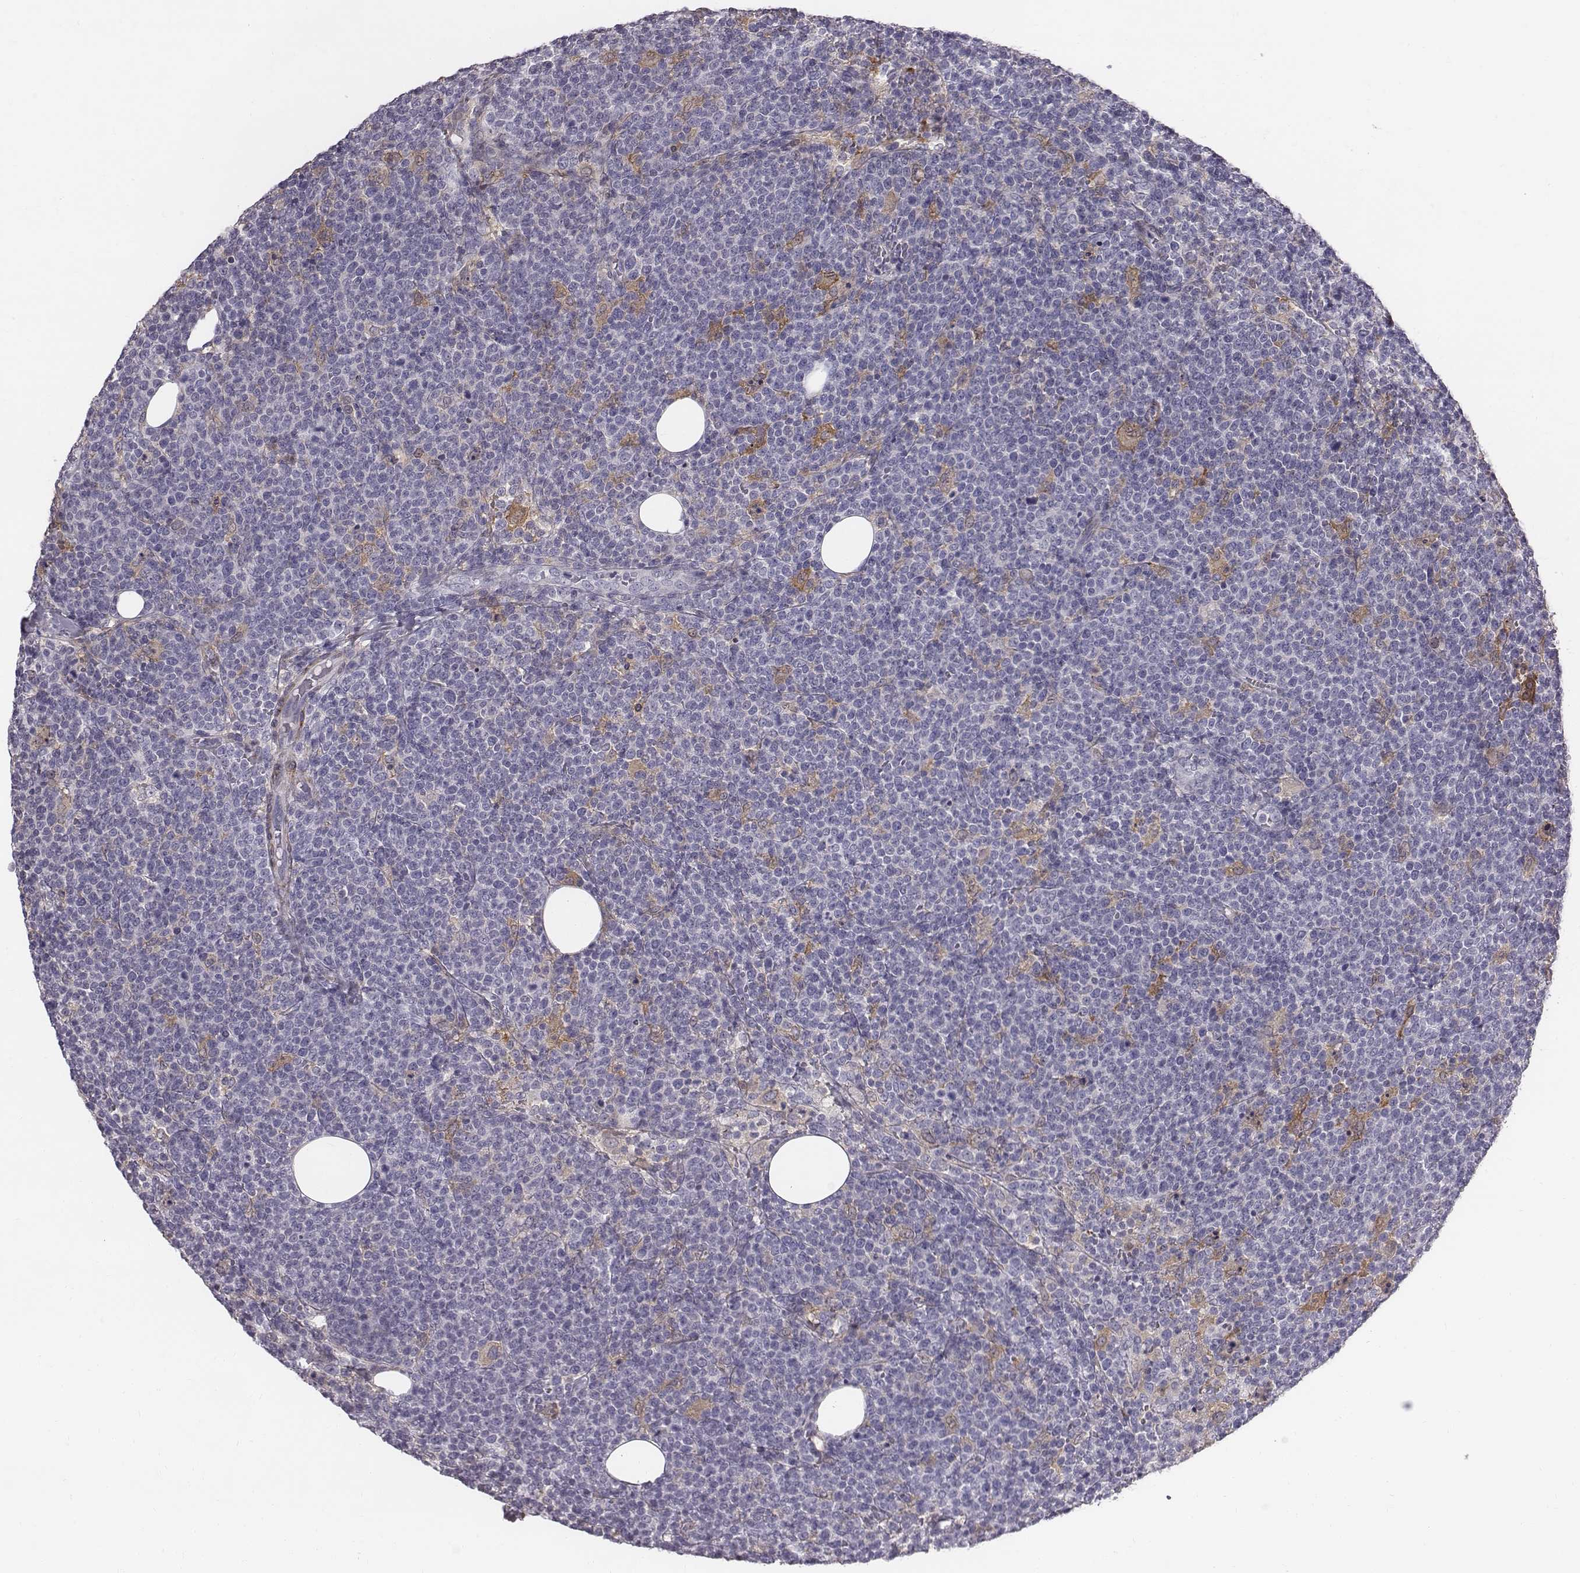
{"staining": {"intensity": "negative", "quantity": "none", "location": "none"}, "tissue": "lymphoma", "cell_type": "Tumor cells", "image_type": "cancer", "snomed": [{"axis": "morphology", "description": "Malignant lymphoma, non-Hodgkin's type, High grade"}, {"axis": "topography", "description": "Lymph node"}], "caption": "Tumor cells are negative for protein expression in human lymphoma. (DAB IHC, high magnification).", "gene": "PRKCZ", "patient": {"sex": "male", "age": 61}}